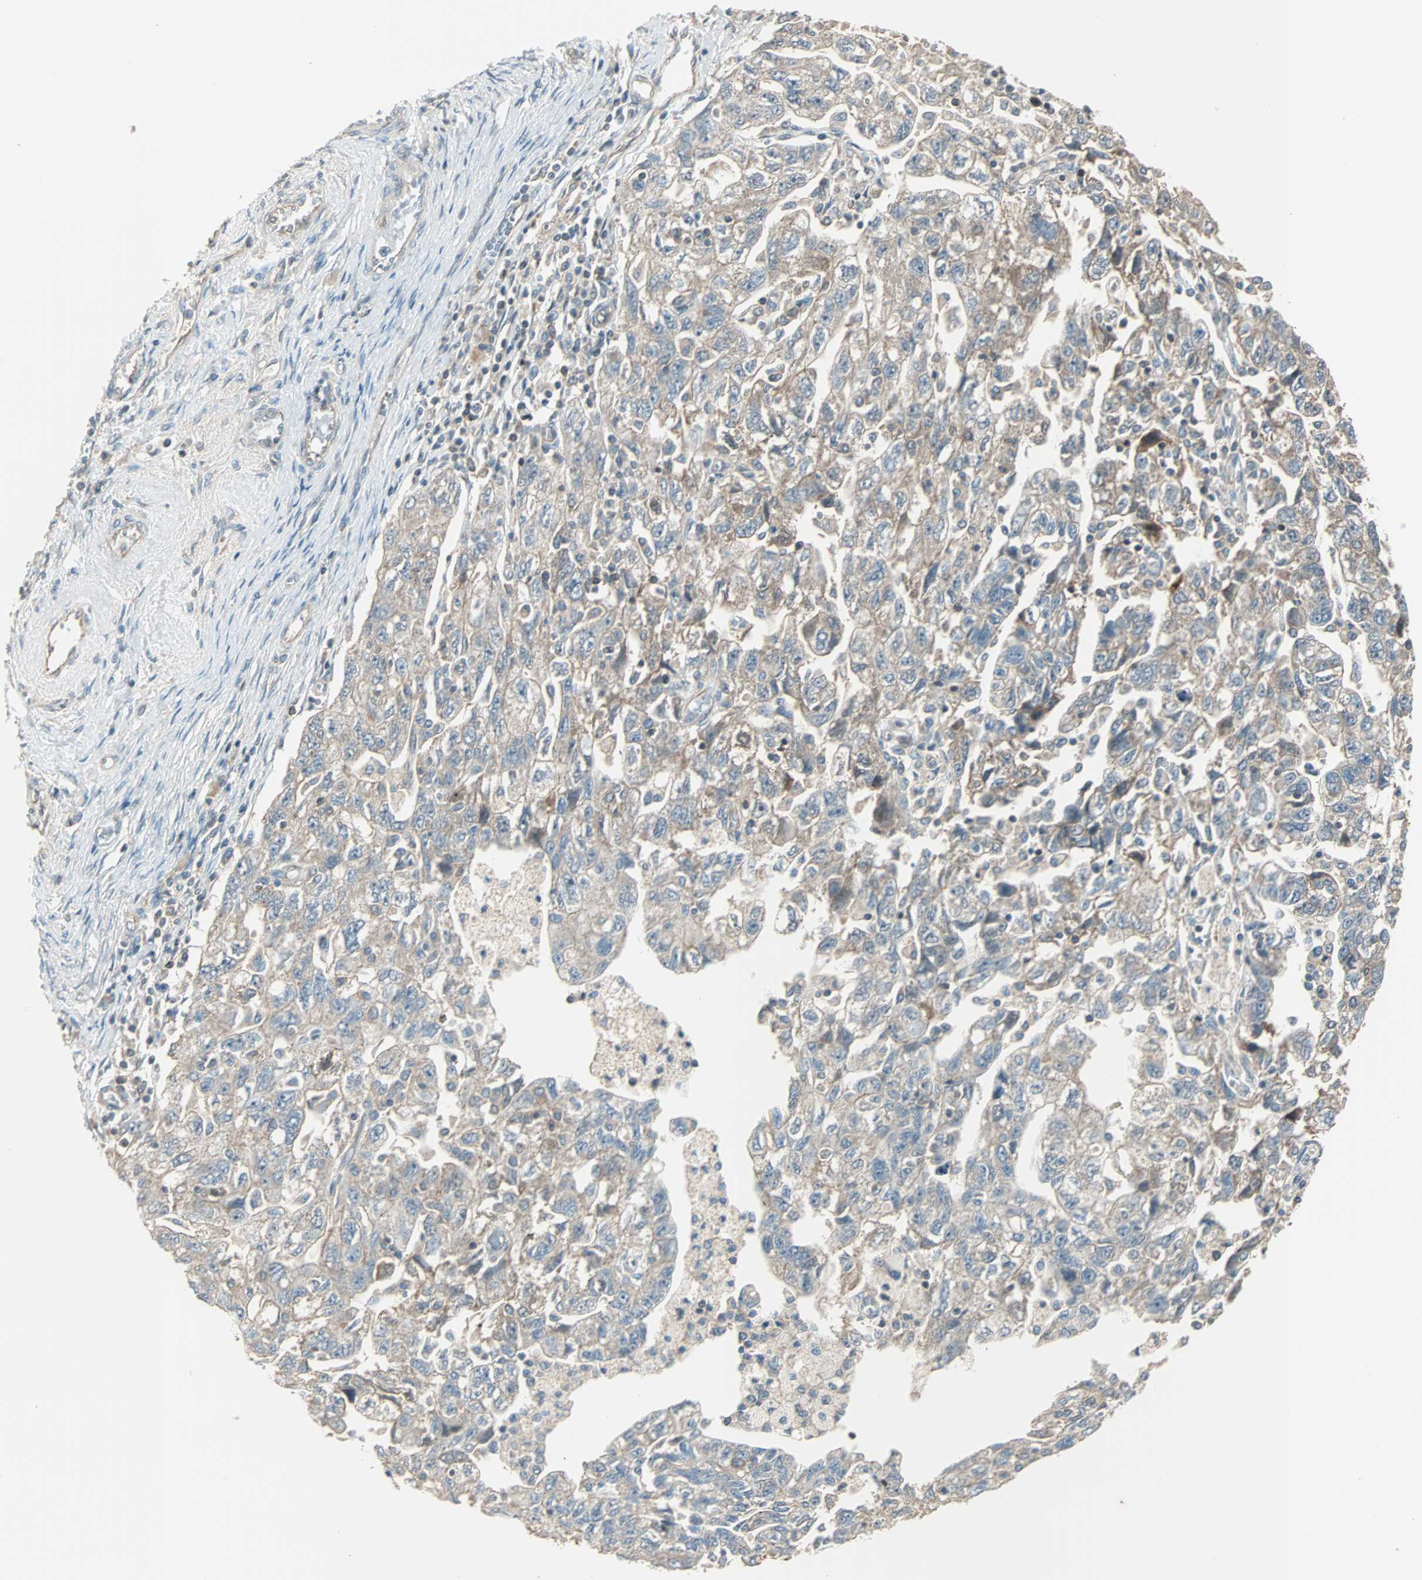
{"staining": {"intensity": "weak", "quantity": ">75%", "location": "cytoplasmic/membranous"}, "tissue": "ovarian cancer", "cell_type": "Tumor cells", "image_type": "cancer", "snomed": [{"axis": "morphology", "description": "Carcinoma, NOS"}, {"axis": "morphology", "description": "Cystadenocarcinoma, serous, NOS"}, {"axis": "topography", "description": "Ovary"}], "caption": "Immunohistochemistry micrograph of neoplastic tissue: ovarian serous cystadenocarcinoma stained using immunohistochemistry (IHC) demonstrates low levels of weak protein expression localized specifically in the cytoplasmic/membranous of tumor cells, appearing as a cytoplasmic/membranous brown color.", "gene": "MAP3K21", "patient": {"sex": "female", "age": 69}}